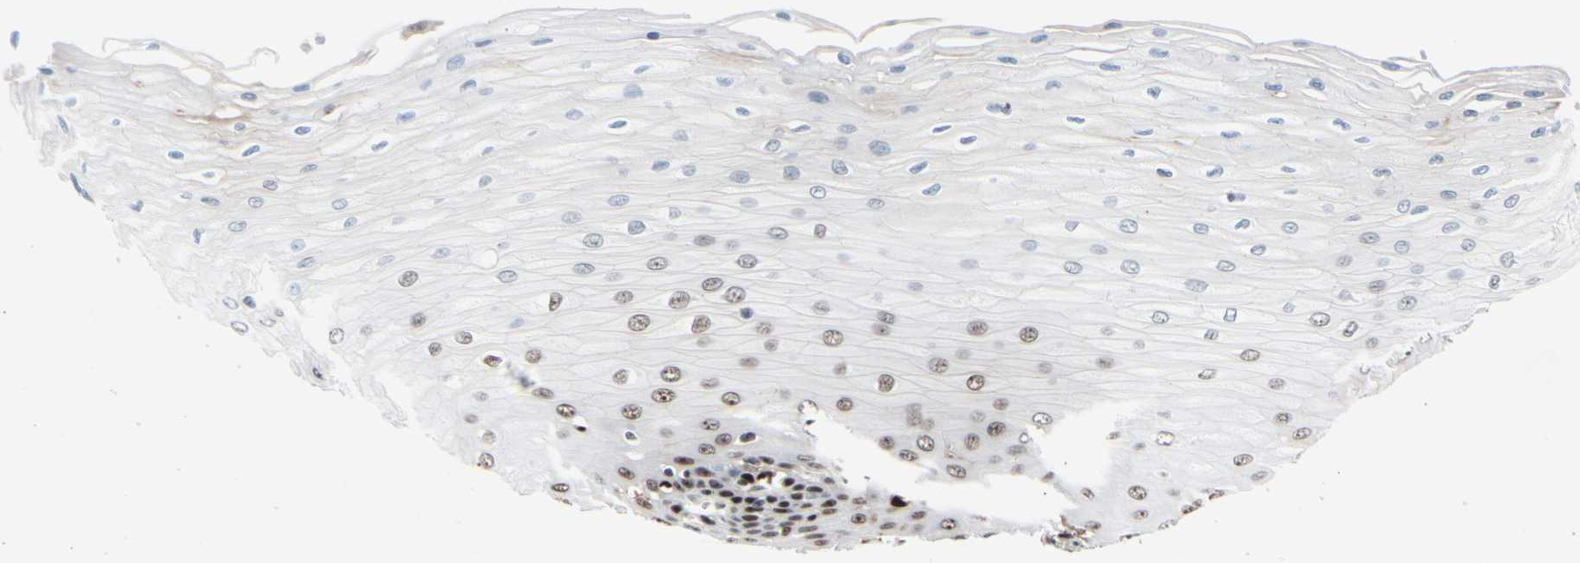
{"staining": {"intensity": "weak", "quantity": "<25%", "location": "nuclear"}, "tissue": "esophagus", "cell_type": "Squamous epithelial cells", "image_type": "normal", "snomed": [{"axis": "morphology", "description": "Normal tissue, NOS"}, {"axis": "morphology", "description": "Squamous cell carcinoma, NOS"}, {"axis": "topography", "description": "Esophagus"}], "caption": "Immunohistochemistry of unremarkable esophagus demonstrates no expression in squamous epithelial cells.", "gene": "FOXO3", "patient": {"sex": "male", "age": 65}}